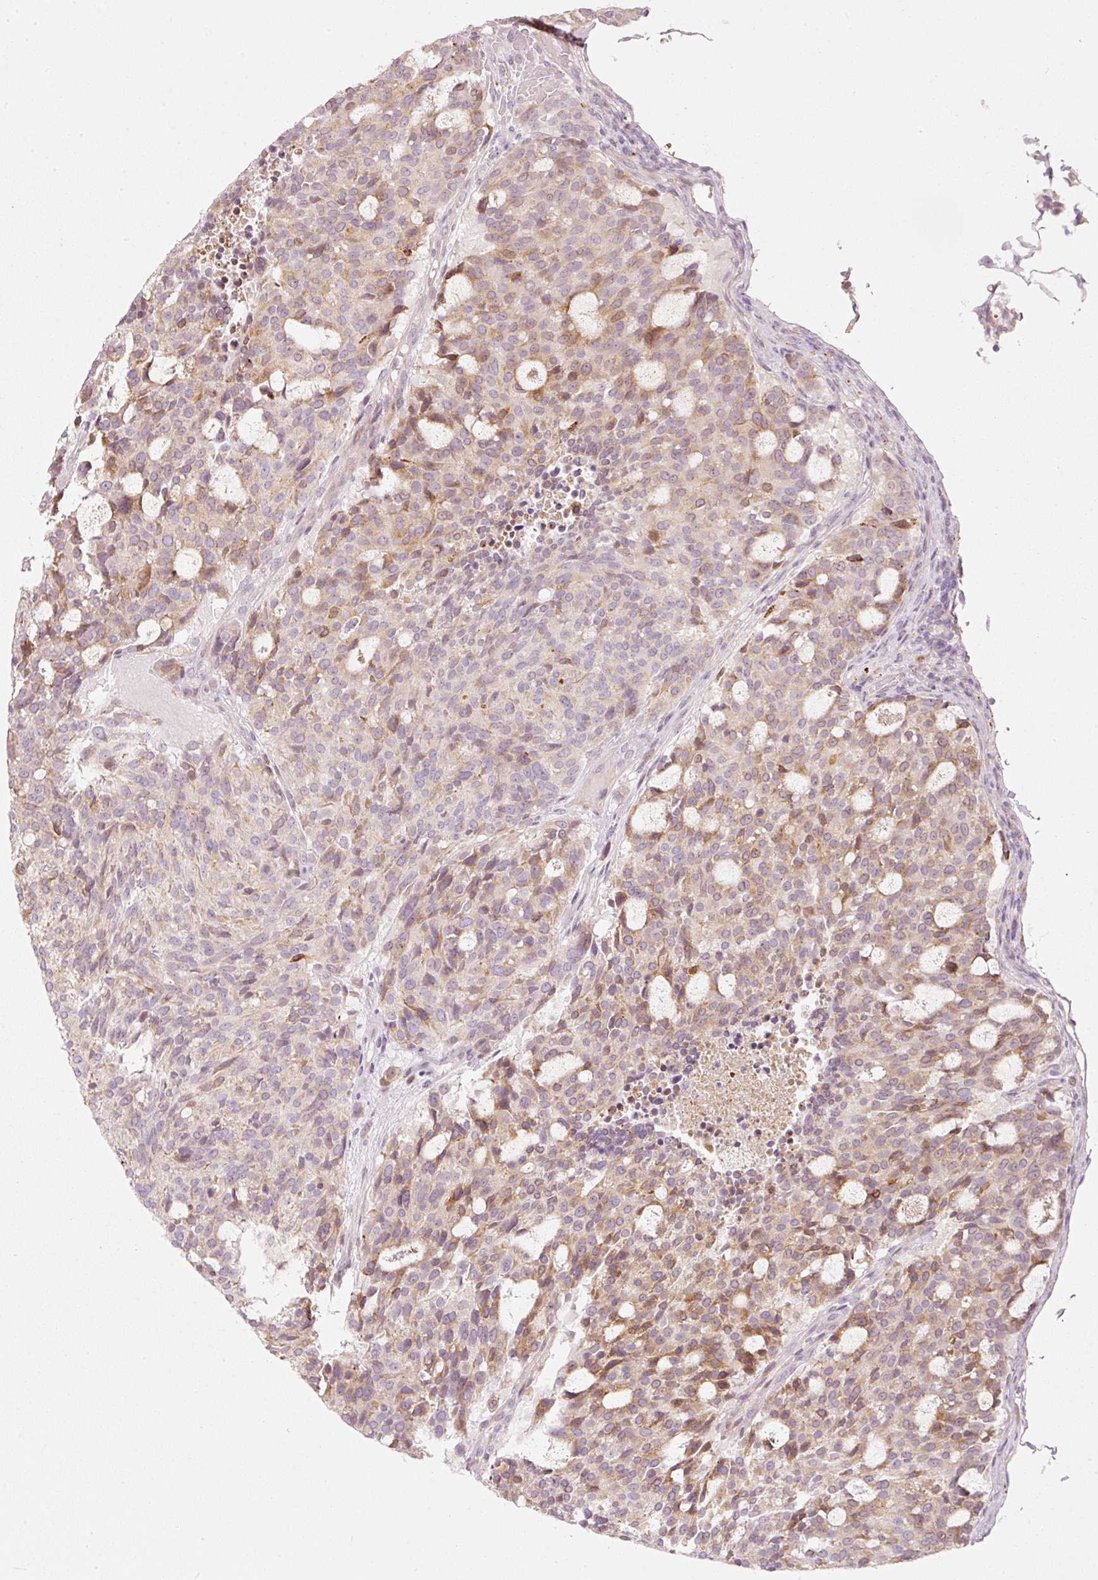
{"staining": {"intensity": "weak", "quantity": "25%-75%", "location": "cytoplasmic/membranous"}, "tissue": "carcinoid", "cell_type": "Tumor cells", "image_type": "cancer", "snomed": [{"axis": "morphology", "description": "Carcinoid, malignant, NOS"}, {"axis": "topography", "description": "Pancreas"}], "caption": "Malignant carcinoid tissue displays weak cytoplasmic/membranous positivity in approximately 25%-75% of tumor cells", "gene": "SLC20A1", "patient": {"sex": "female", "age": 54}}